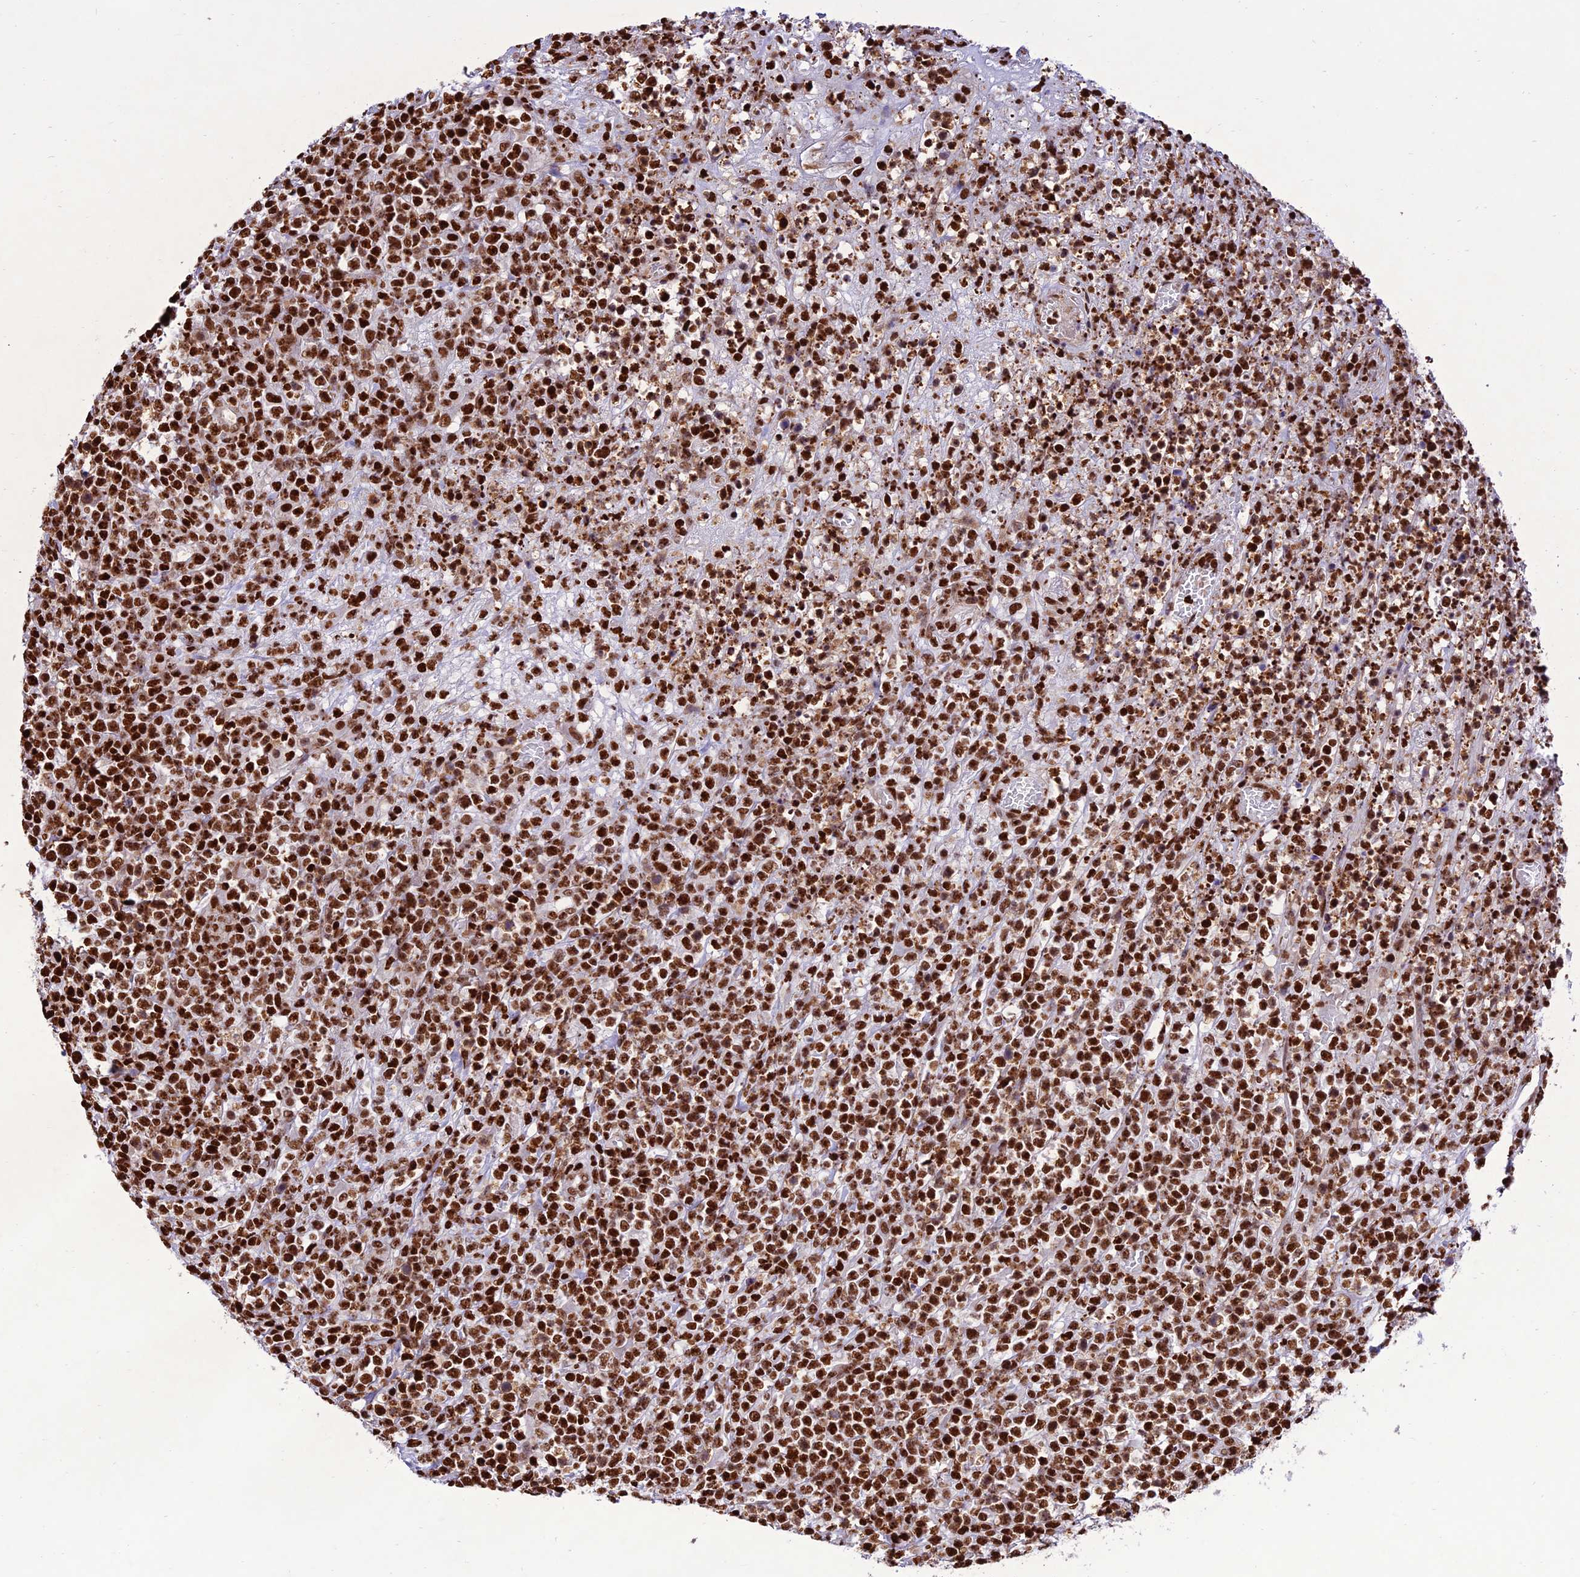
{"staining": {"intensity": "strong", "quantity": ">75%", "location": "nuclear"}, "tissue": "lymphoma", "cell_type": "Tumor cells", "image_type": "cancer", "snomed": [{"axis": "morphology", "description": "Malignant lymphoma, non-Hodgkin's type, High grade"}, {"axis": "topography", "description": "Colon"}], "caption": "This is an image of immunohistochemistry (IHC) staining of high-grade malignant lymphoma, non-Hodgkin's type, which shows strong staining in the nuclear of tumor cells.", "gene": "INO80E", "patient": {"sex": "female", "age": 53}}